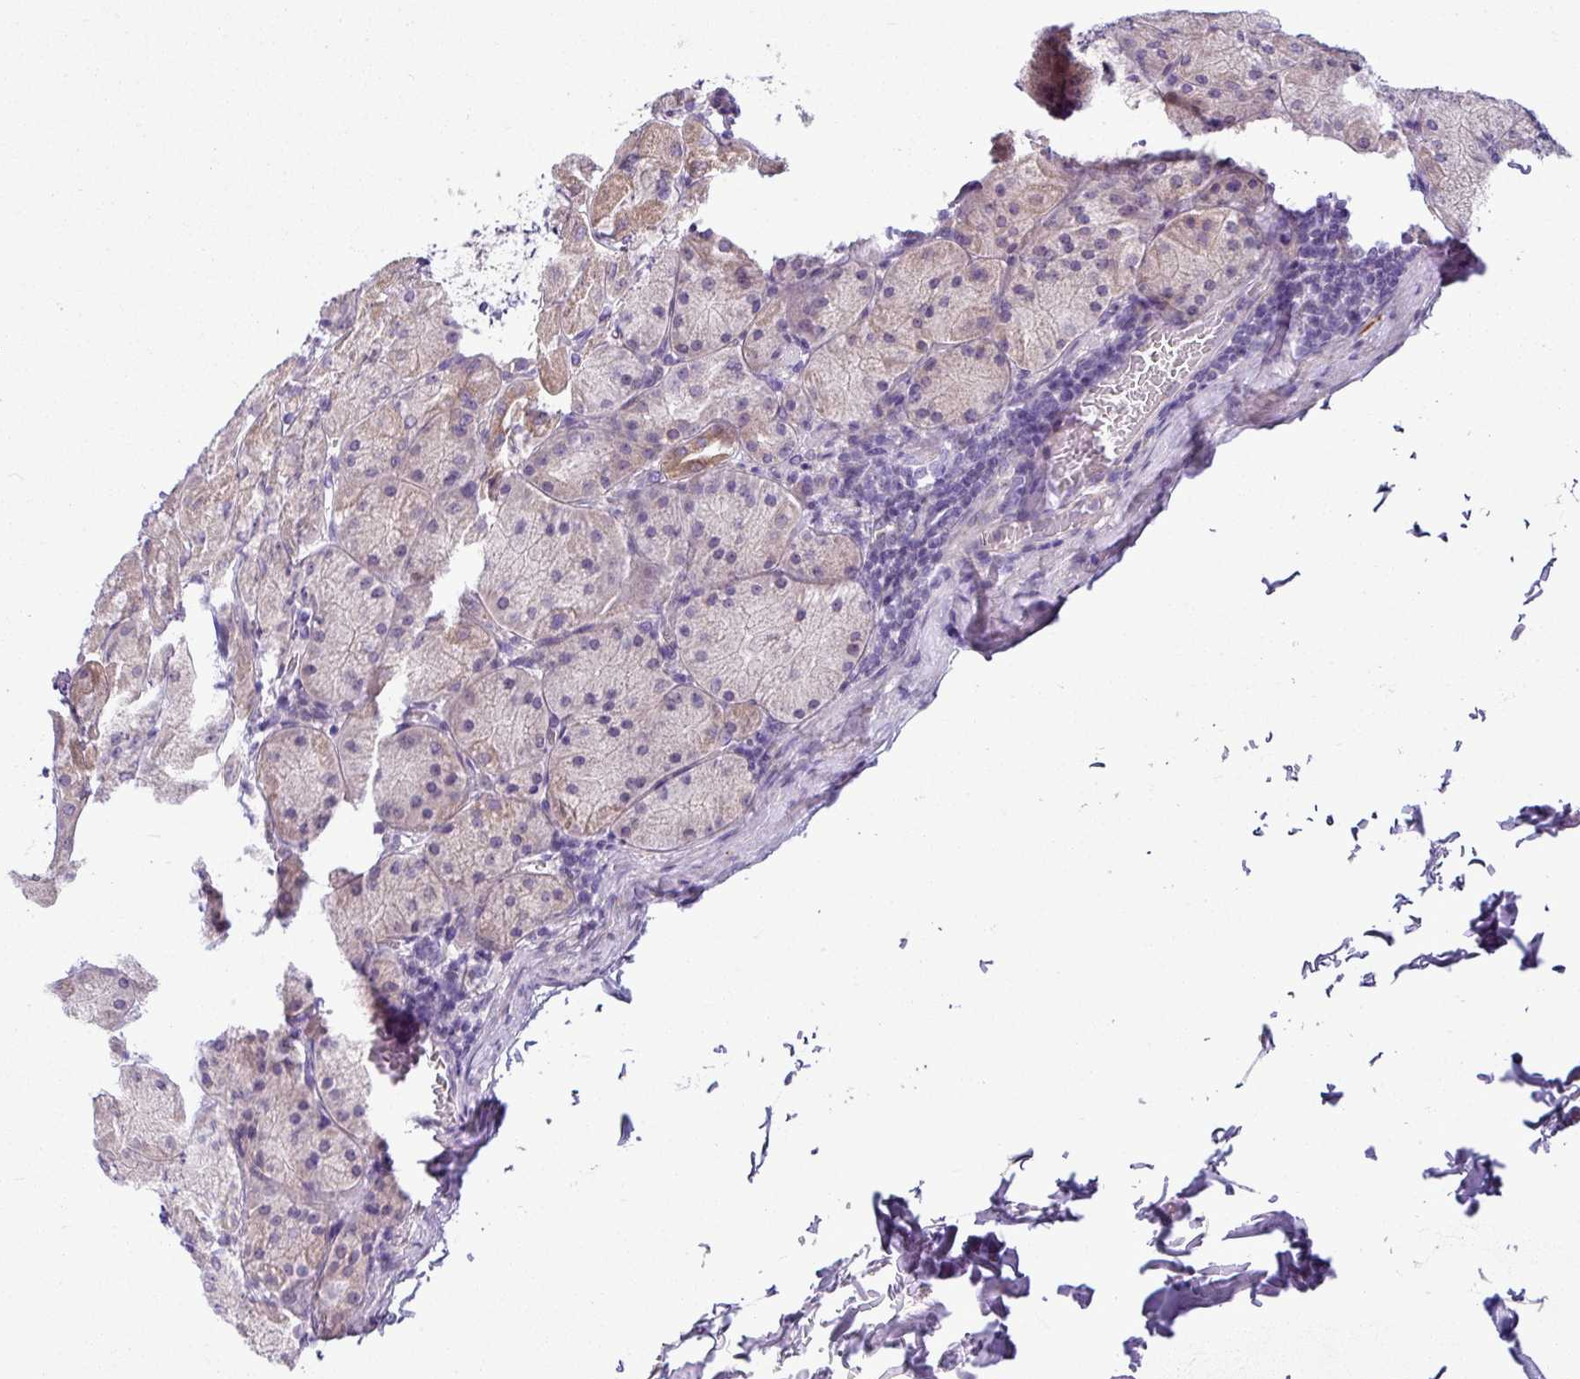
{"staining": {"intensity": "weak", "quantity": "25%-75%", "location": "cytoplasmic/membranous"}, "tissue": "stomach", "cell_type": "Glandular cells", "image_type": "normal", "snomed": [{"axis": "morphology", "description": "Normal tissue, NOS"}, {"axis": "topography", "description": "Stomach, upper"}], "caption": "Glandular cells reveal weak cytoplasmic/membranous positivity in approximately 25%-75% of cells in unremarkable stomach. Using DAB (3,3'-diaminobenzidine) (brown) and hematoxylin (blue) stains, captured at high magnification using brightfield microscopy.", "gene": "TOR1AIP2", "patient": {"sex": "female", "age": 56}}